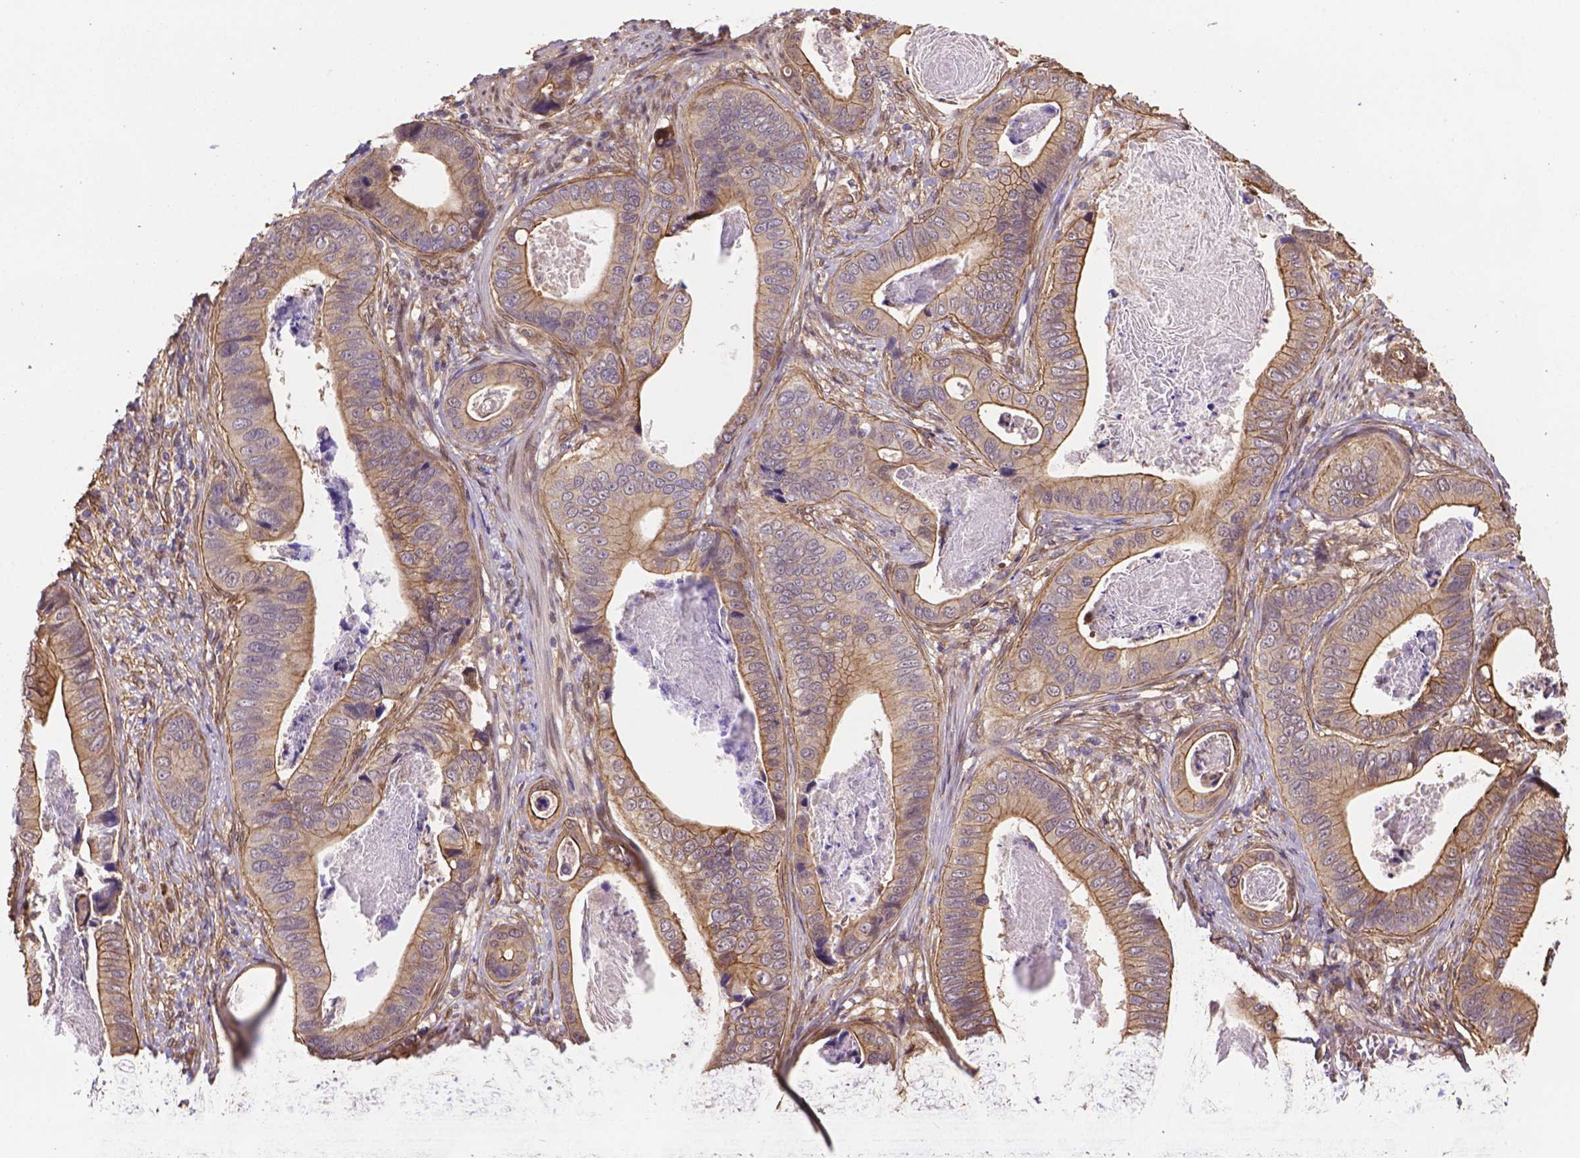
{"staining": {"intensity": "weak", "quantity": ">75%", "location": "cytoplasmic/membranous"}, "tissue": "stomach cancer", "cell_type": "Tumor cells", "image_type": "cancer", "snomed": [{"axis": "morphology", "description": "Adenocarcinoma, NOS"}, {"axis": "topography", "description": "Stomach"}], "caption": "Adenocarcinoma (stomach) stained with a brown dye reveals weak cytoplasmic/membranous positive staining in approximately >75% of tumor cells.", "gene": "YAP1", "patient": {"sex": "male", "age": 84}}